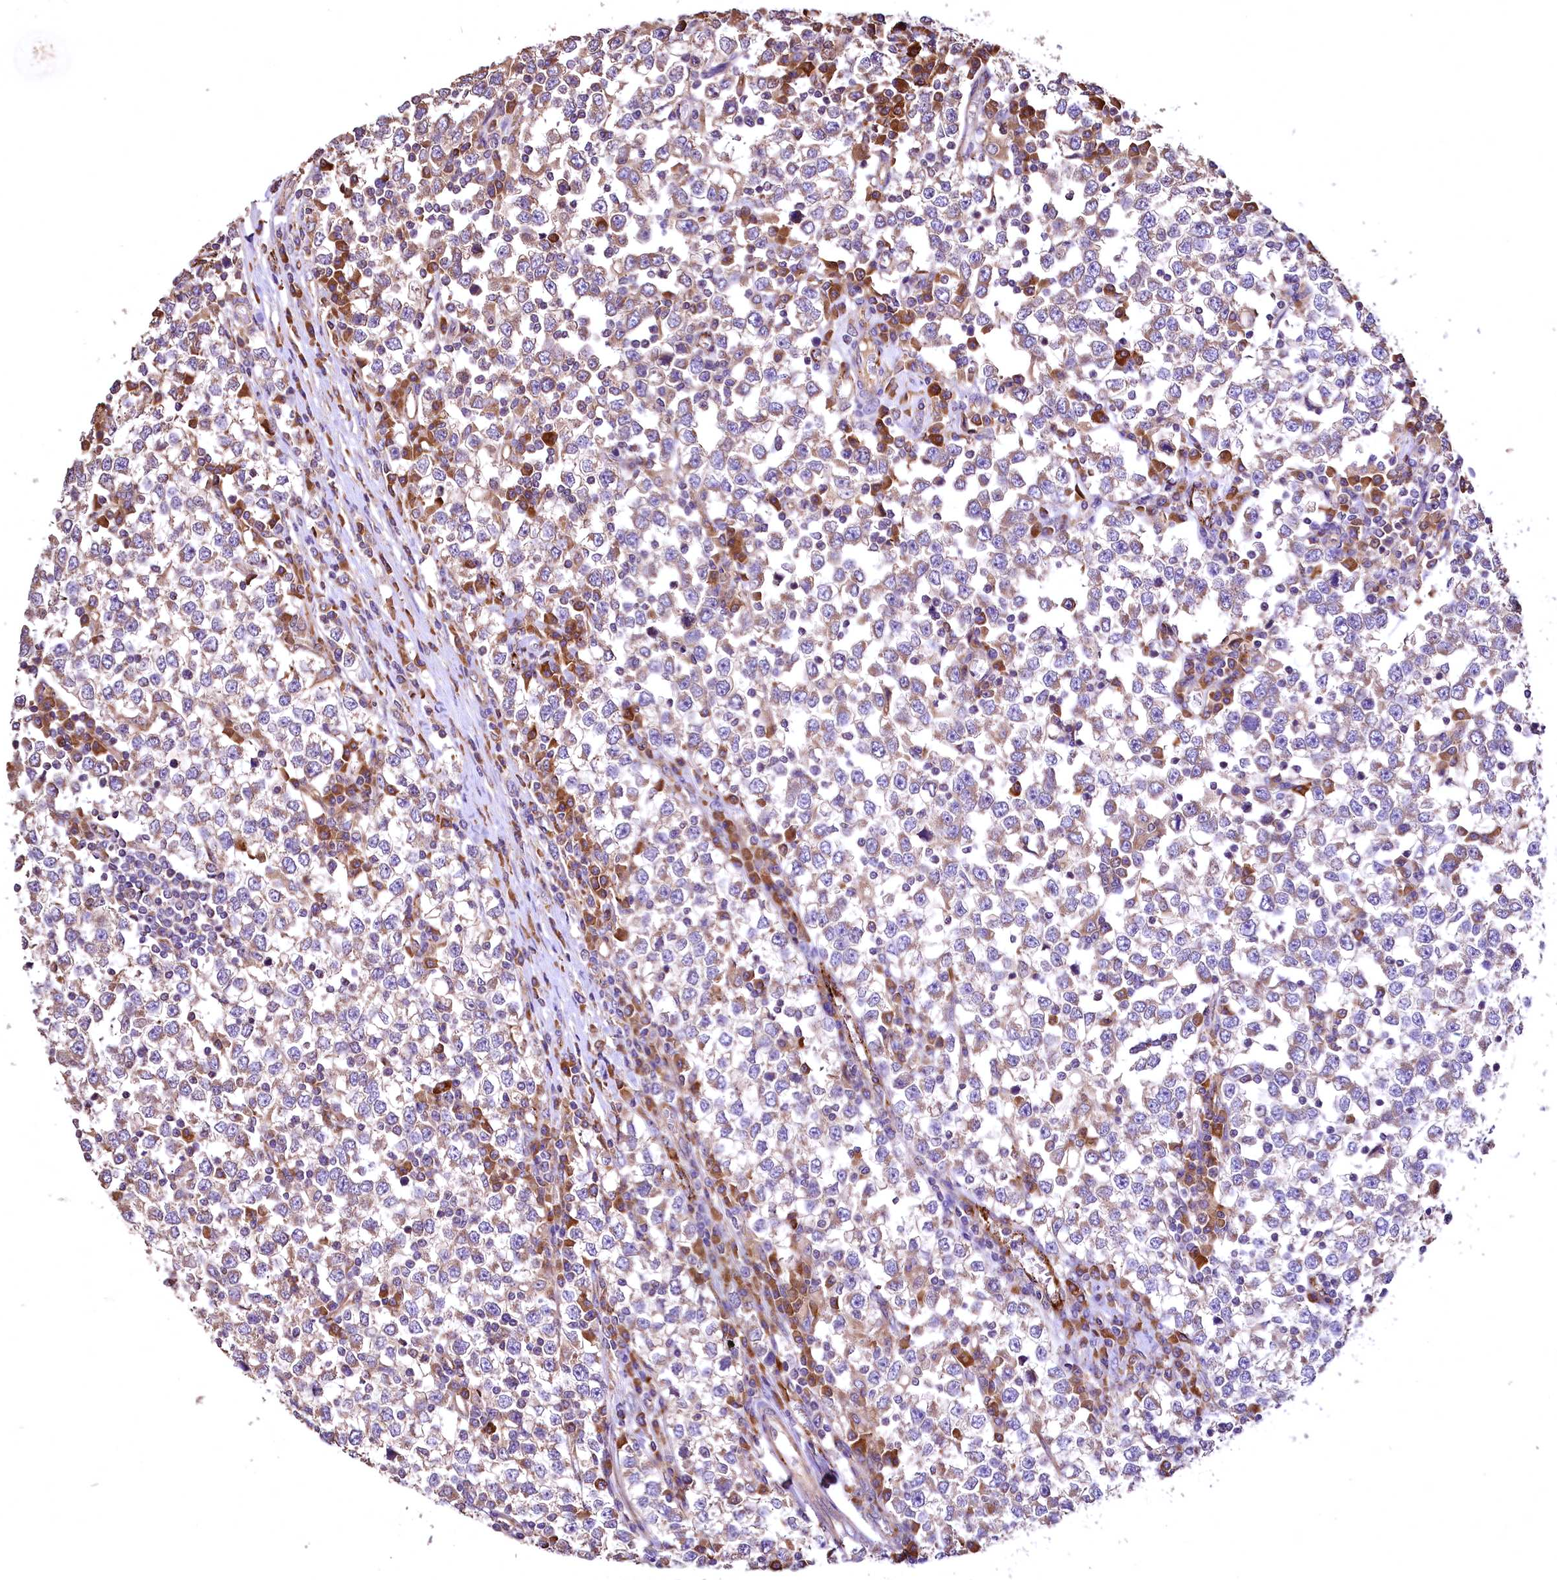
{"staining": {"intensity": "moderate", "quantity": ">75%", "location": "cytoplasmic/membranous"}, "tissue": "testis cancer", "cell_type": "Tumor cells", "image_type": "cancer", "snomed": [{"axis": "morphology", "description": "Seminoma, NOS"}, {"axis": "topography", "description": "Testis"}], "caption": "Brown immunohistochemical staining in seminoma (testis) displays moderate cytoplasmic/membranous expression in about >75% of tumor cells.", "gene": "RASSF1", "patient": {"sex": "male", "age": 65}}